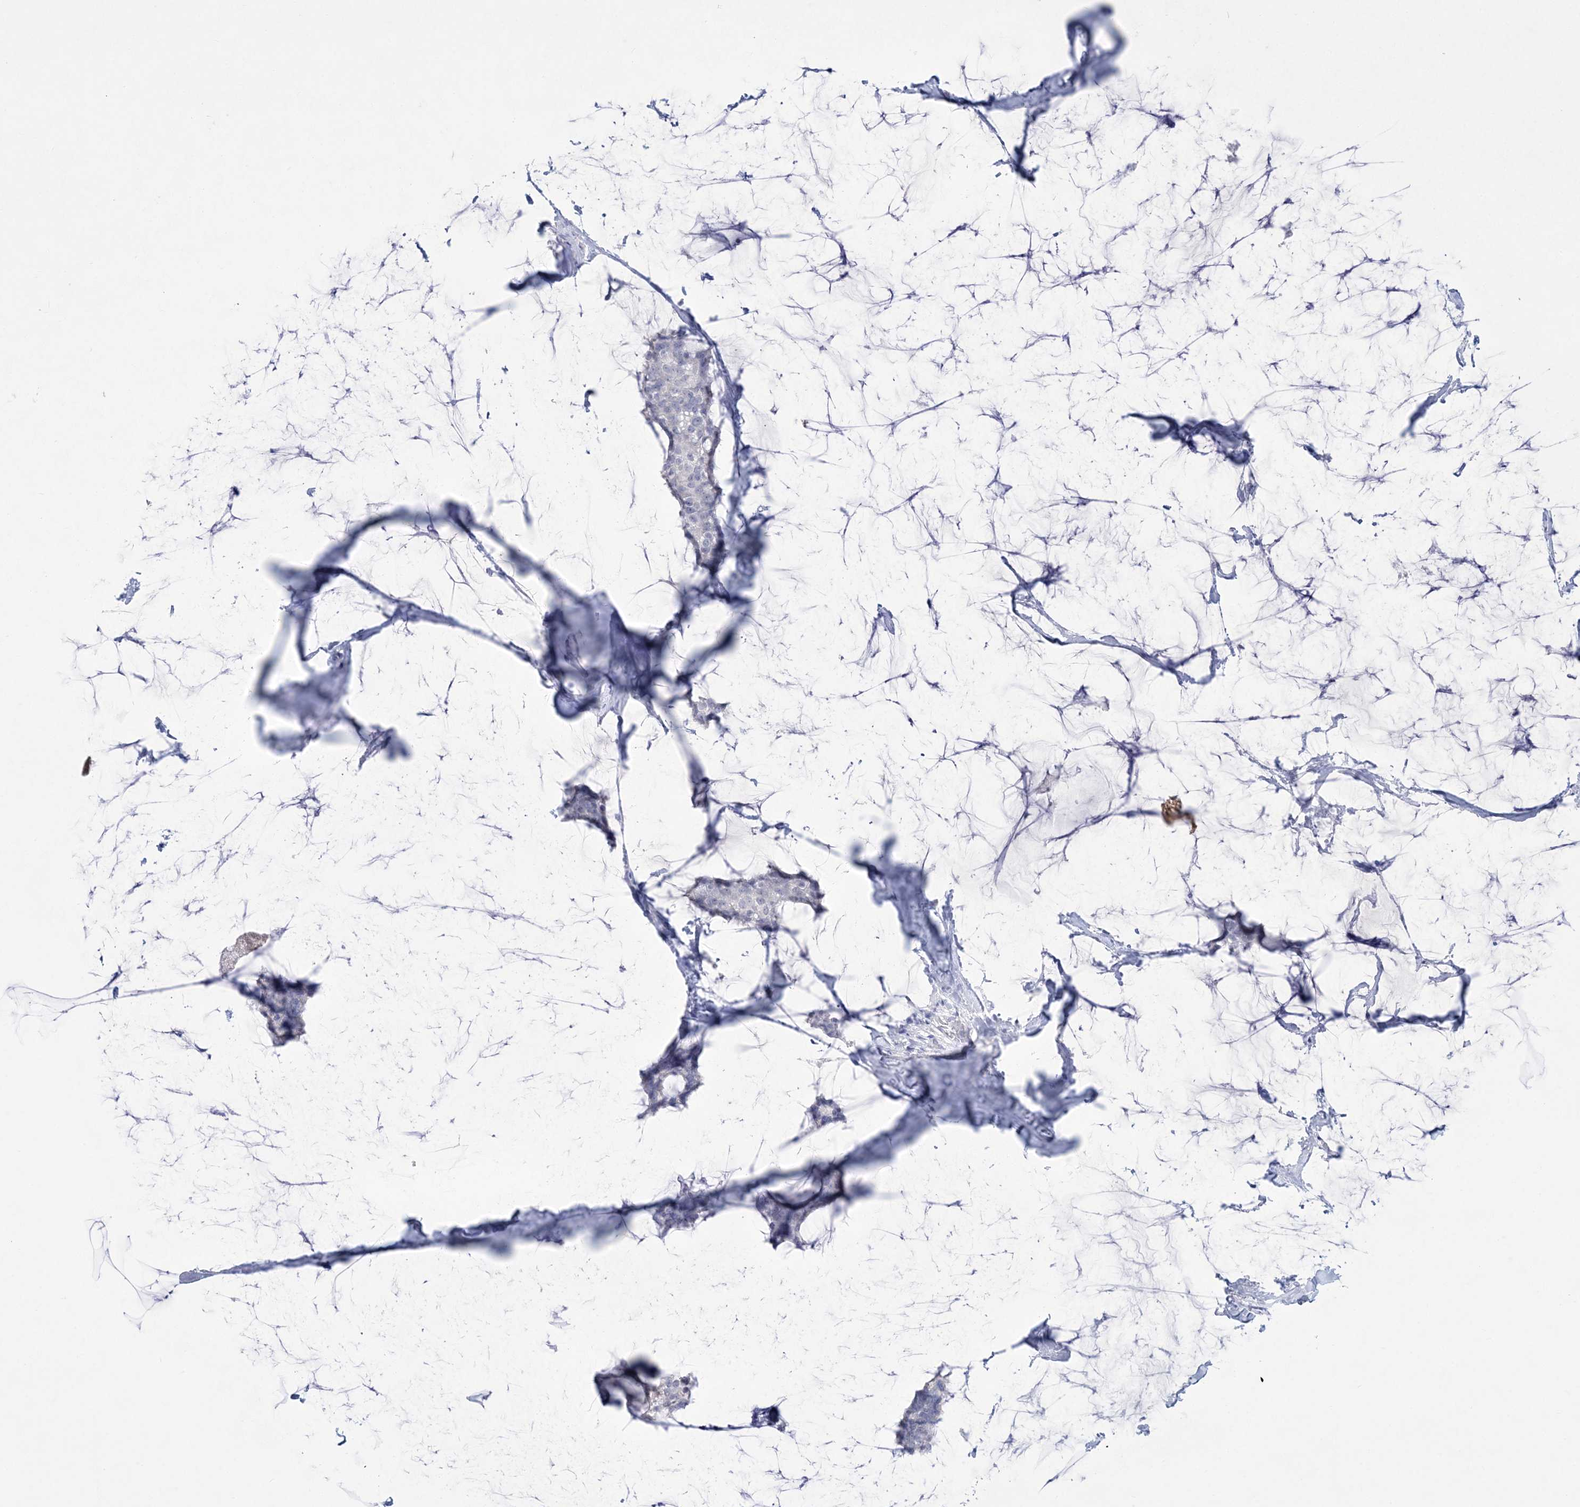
{"staining": {"intensity": "negative", "quantity": "none", "location": "none"}, "tissue": "breast cancer", "cell_type": "Tumor cells", "image_type": "cancer", "snomed": [{"axis": "morphology", "description": "Duct carcinoma"}, {"axis": "topography", "description": "Breast"}], "caption": "Photomicrograph shows no protein expression in tumor cells of breast cancer (invasive ductal carcinoma) tissue.", "gene": "WDR27", "patient": {"sex": "female", "age": 93}}